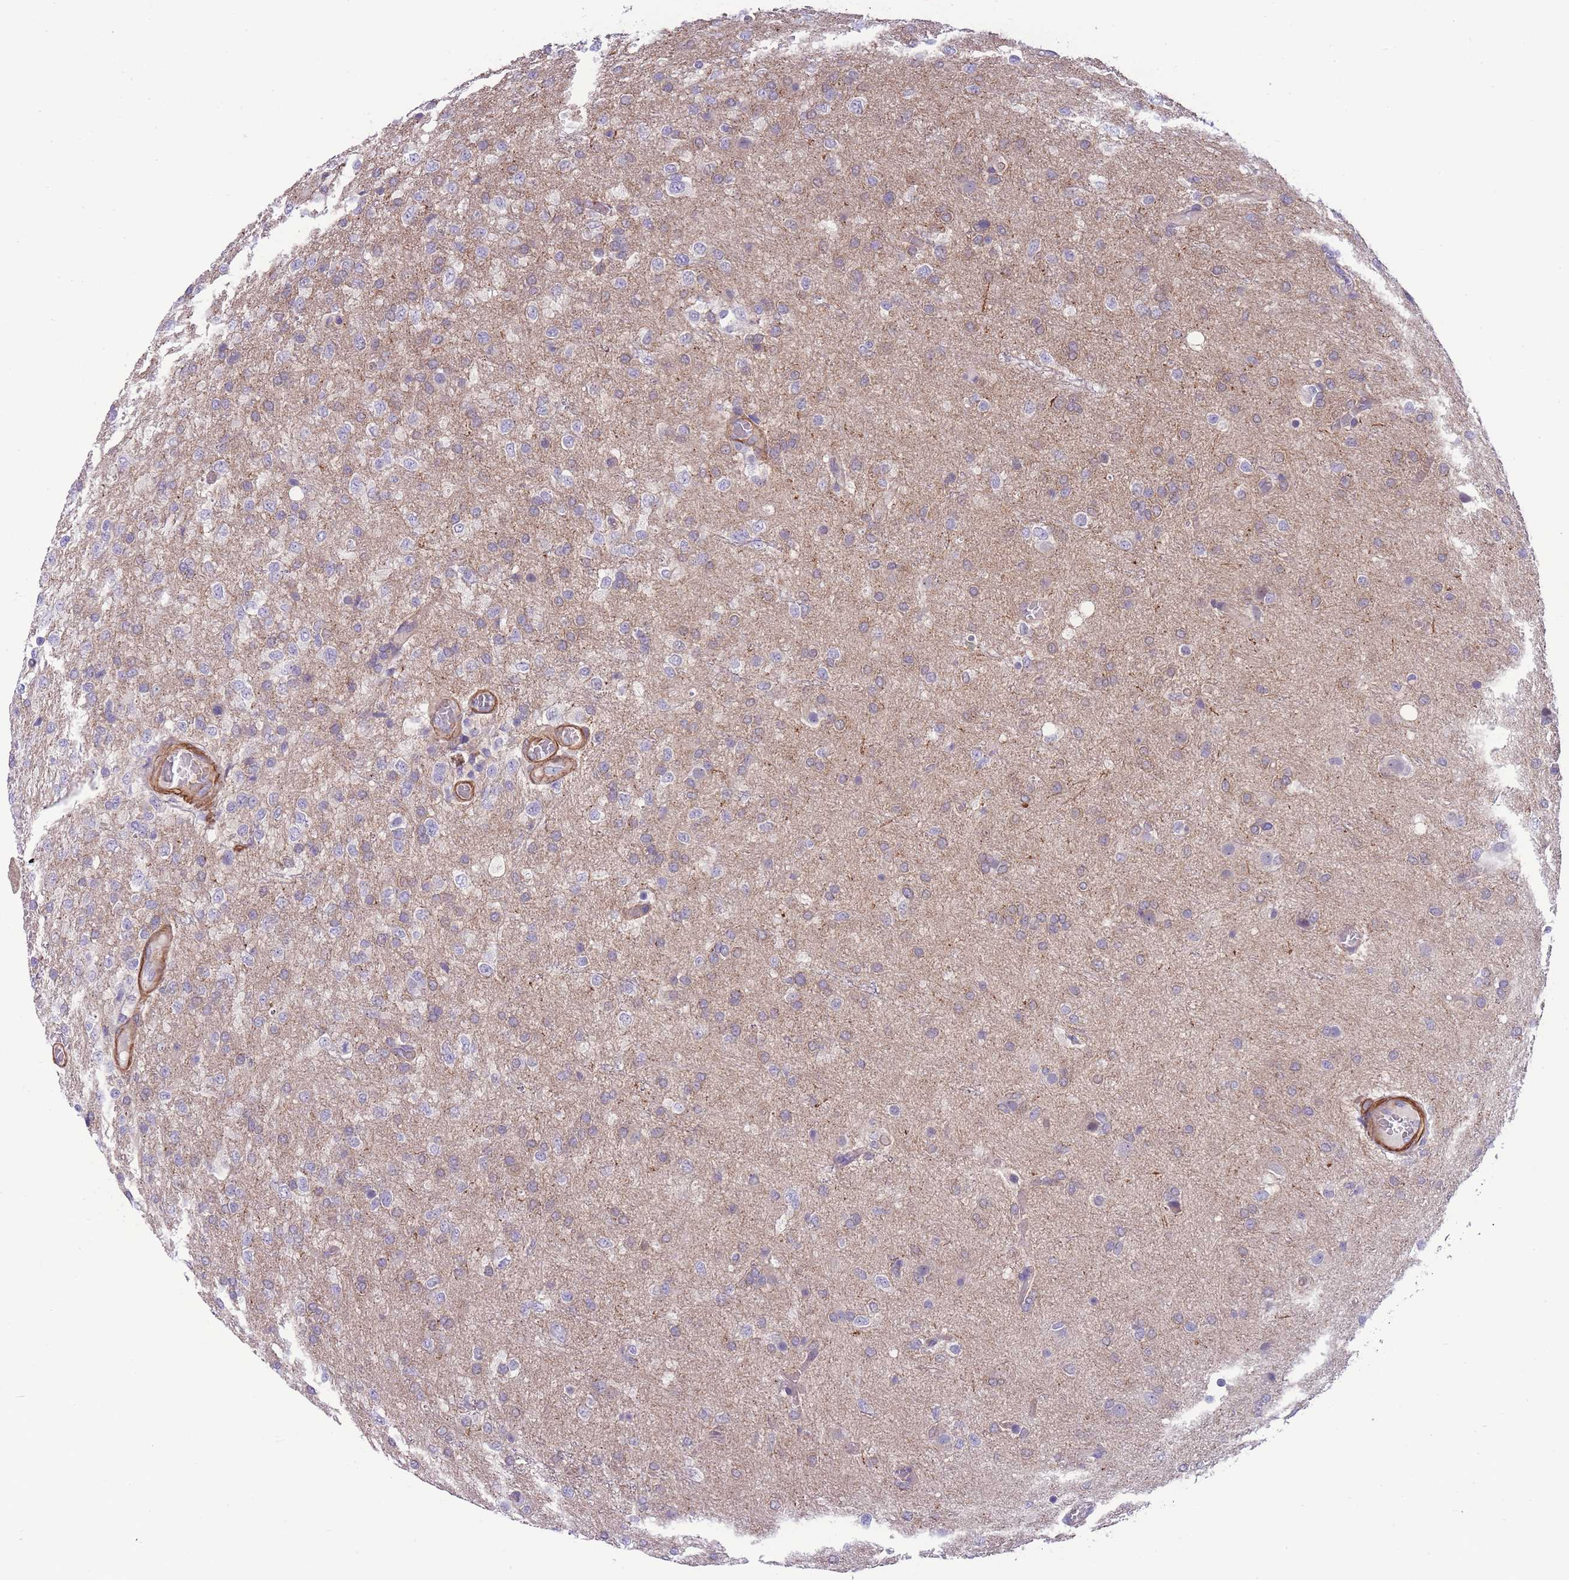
{"staining": {"intensity": "negative", "quantity": "none", "location": "none"}, "tissue": "glioma", "cell_type": "Tumor cells", "image_type": "cancer", "snomed": [{"axis": "morphology", "description": "Glioma, malignant, High grade"}, {"axis": "topography", "description": "Brain"}], "caption": "Image shows no significant protein positivity in tumor cells of malignant glioma (high-grade).", "gene": "FAM124A", "patient": {"sex": "female", "age": 74}}